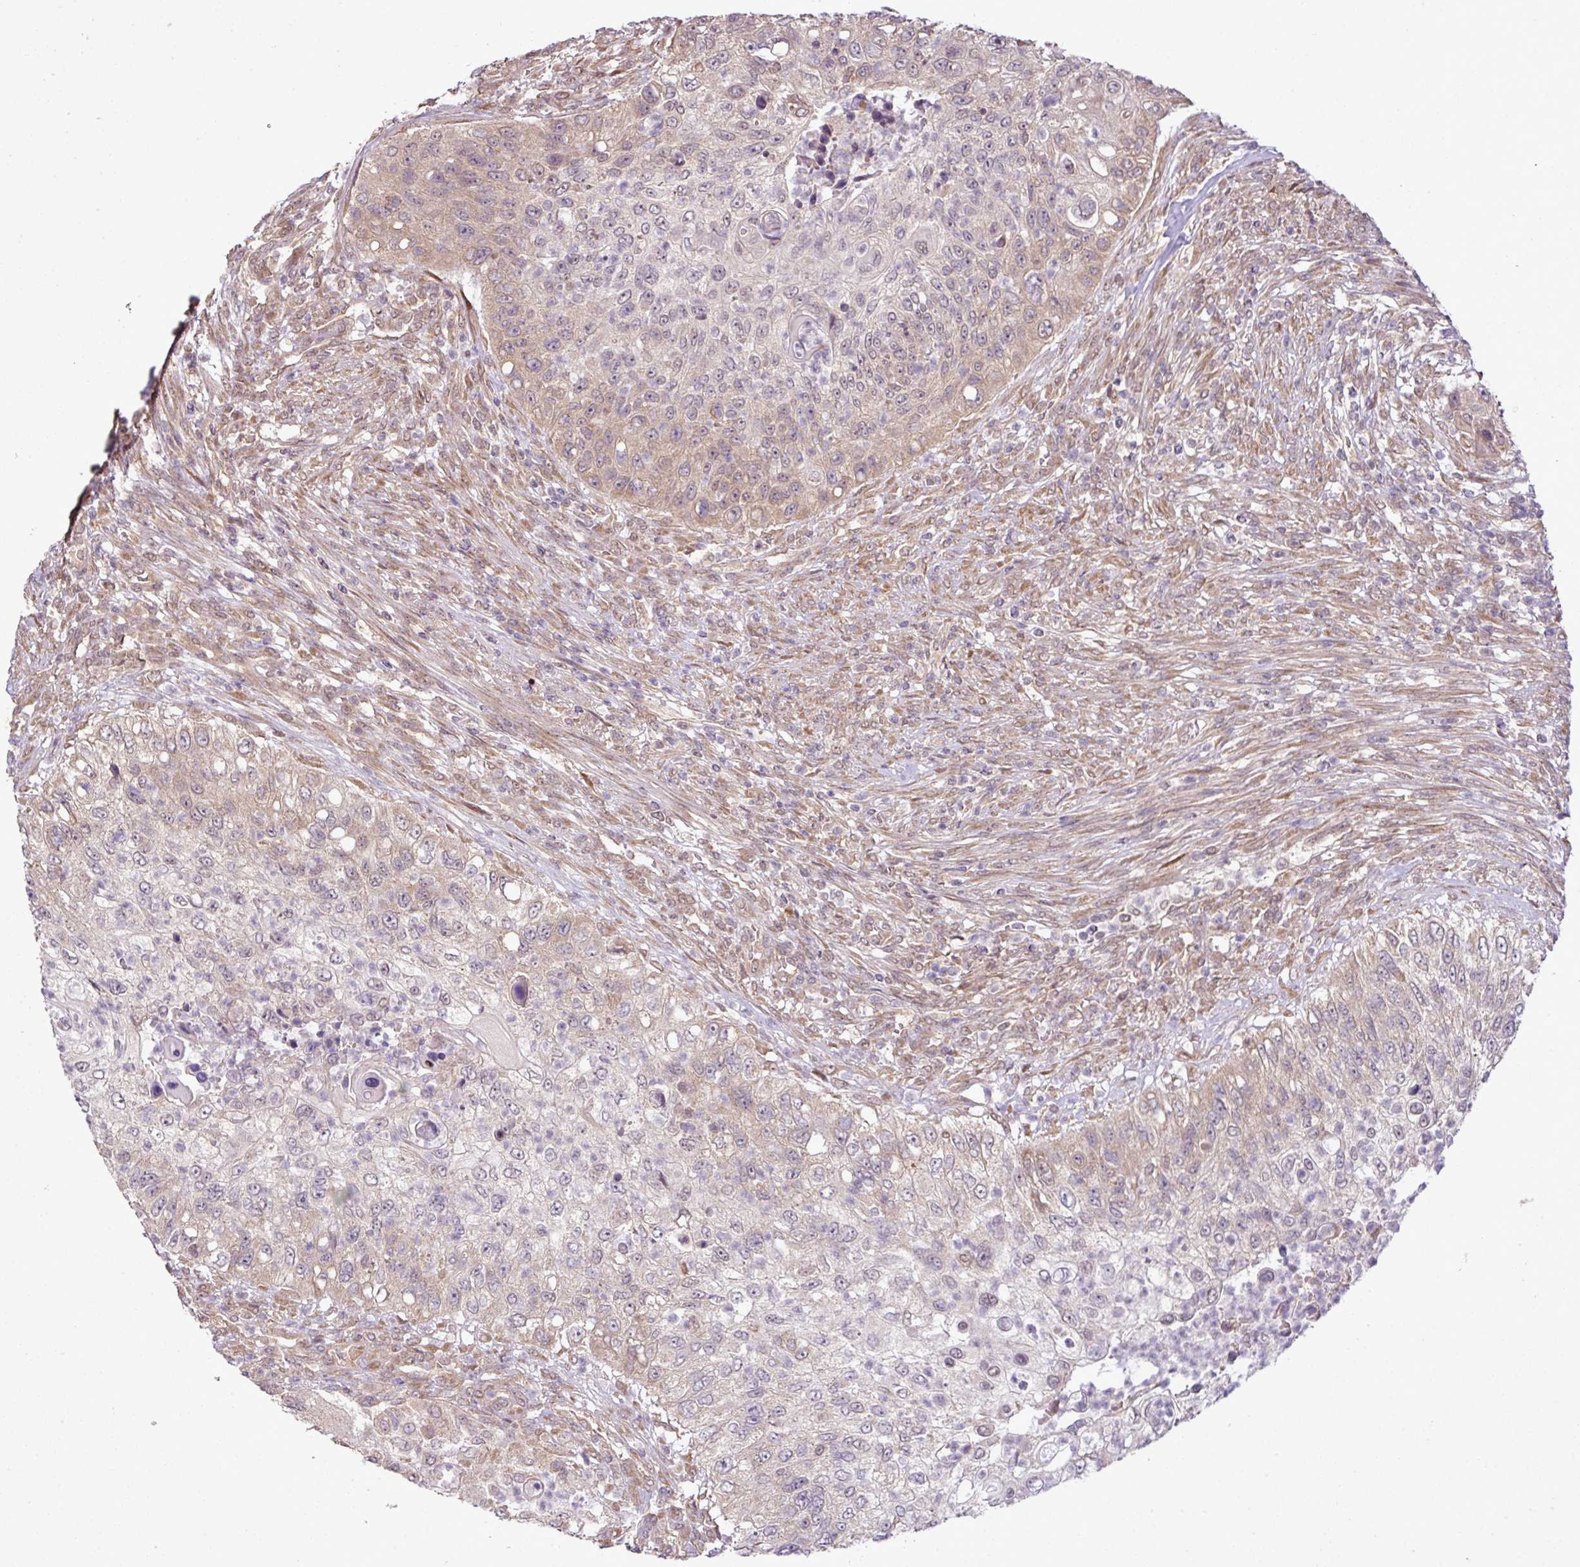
{"staining": {"intensity": "weak", "quantity": "<25%", "location": "cytoplasmic/membranous"}, "tissue": "urothelial cancer", "cell_type": "Tumor cells", "image_type": "cancer", "snomed": [{"axis": "morphology", "description": "Urothelial carcinoma, High grade"}, {"axis": "topography", "description": "Urinary bladder"}], "caption": "Human urothelial carcinoma (high-grade) stained for a protein using immunohistochemistry demonstrates no positivity in tumor cells.", "gene": "DNAAF4", "patient": {"sex": "female", "age": 60}}